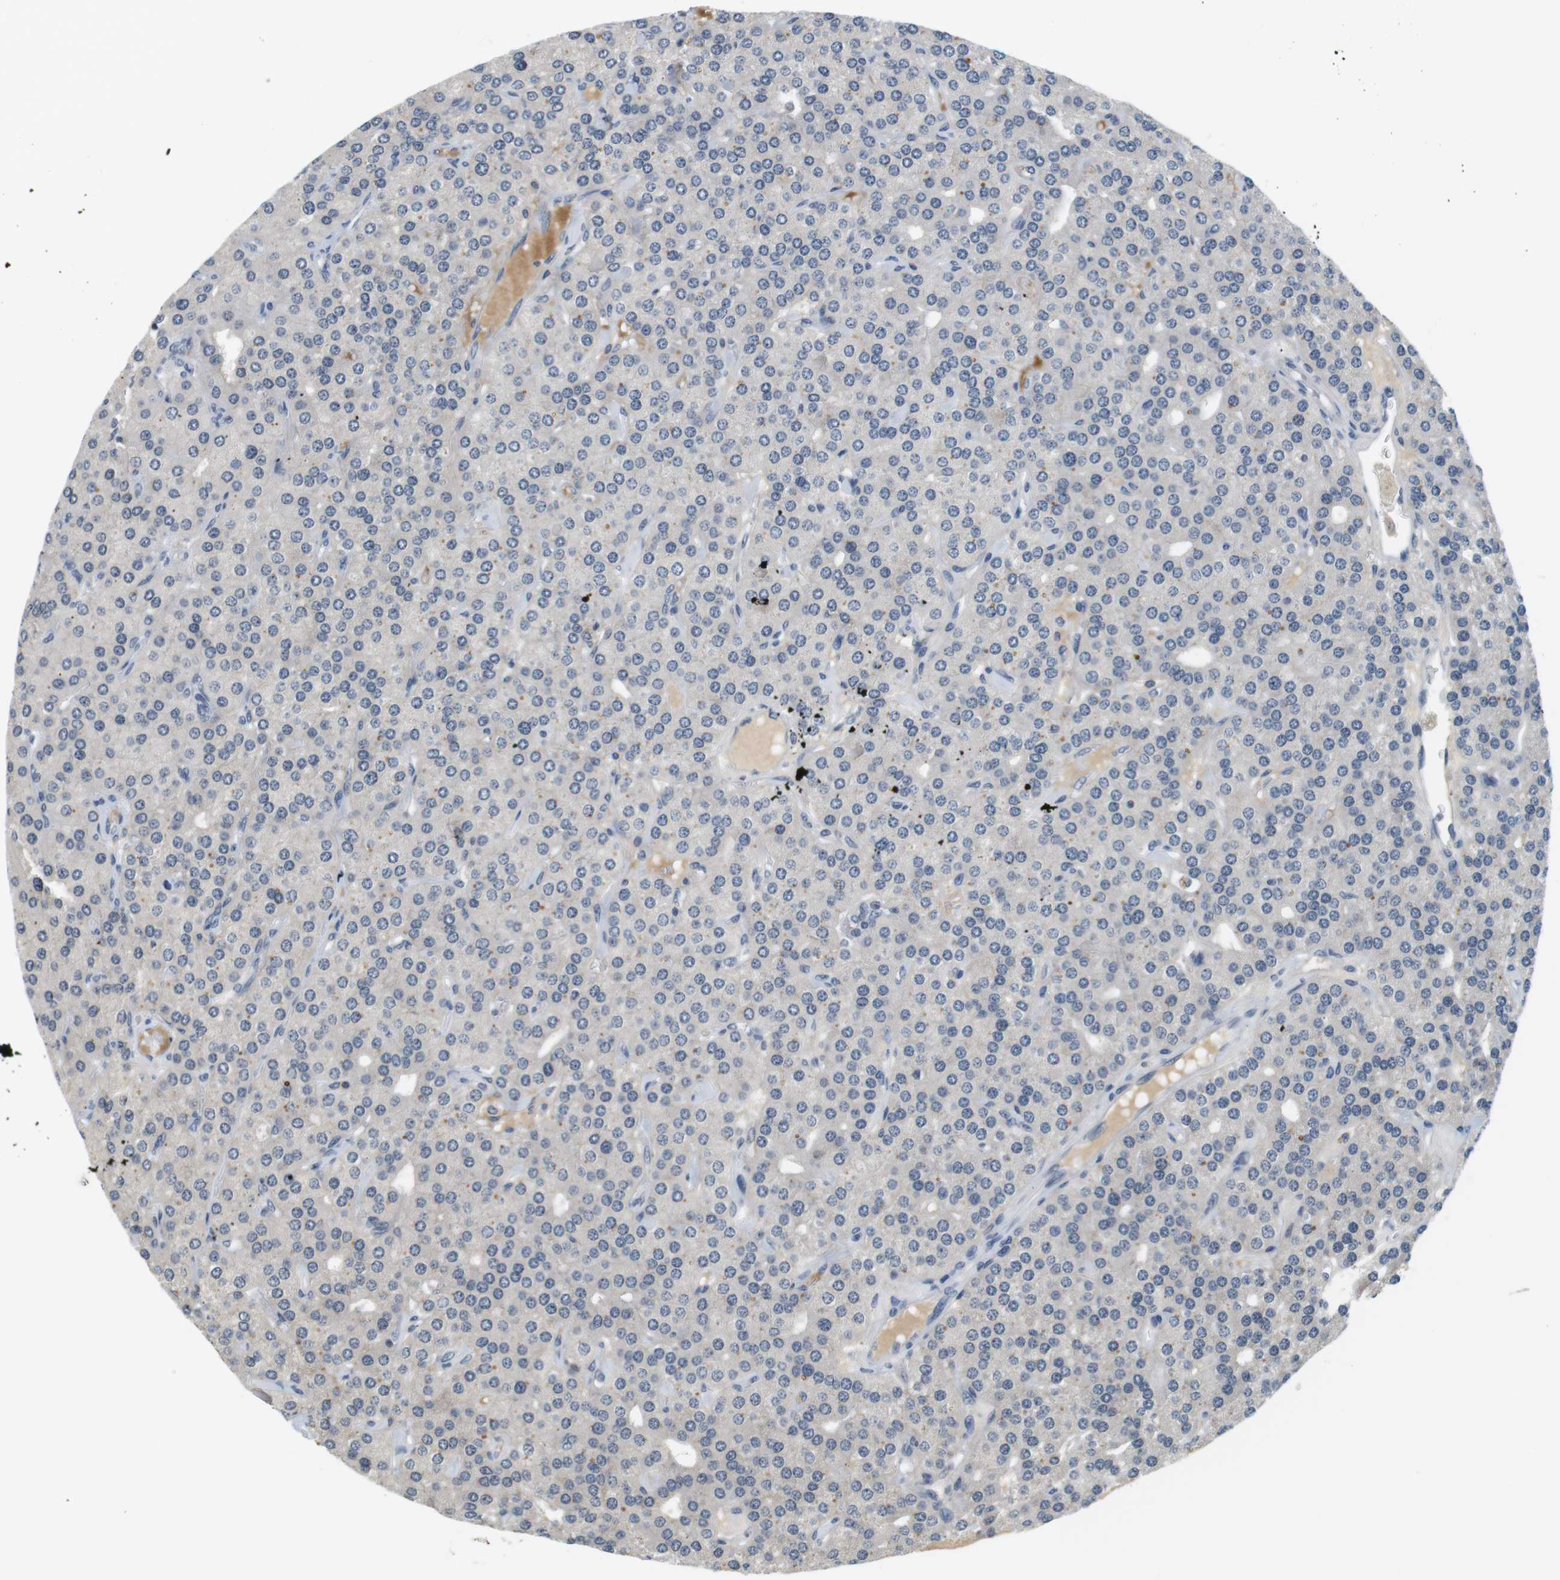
{"staining": {"intensity": "negative", "quantity": "none", "location": "none"}, "tissue": "parathyroid gland", "cell_type": "Glandular cells", "image_type": "normal", "snomed": [{"axis": "morphology", "description": "Normal tissue, NOS"}, {"axis": "morphology", "description": "Adenoma, NOS"}, {"axis": "topography", "description": "Parathyroid gland"}], "caption": "Immunohistochemistry of benign parathyroid gland exhibits no staining in glandular cells.", "gene": "WNT7A", "patient": {"sex": "female", "age": 86}}